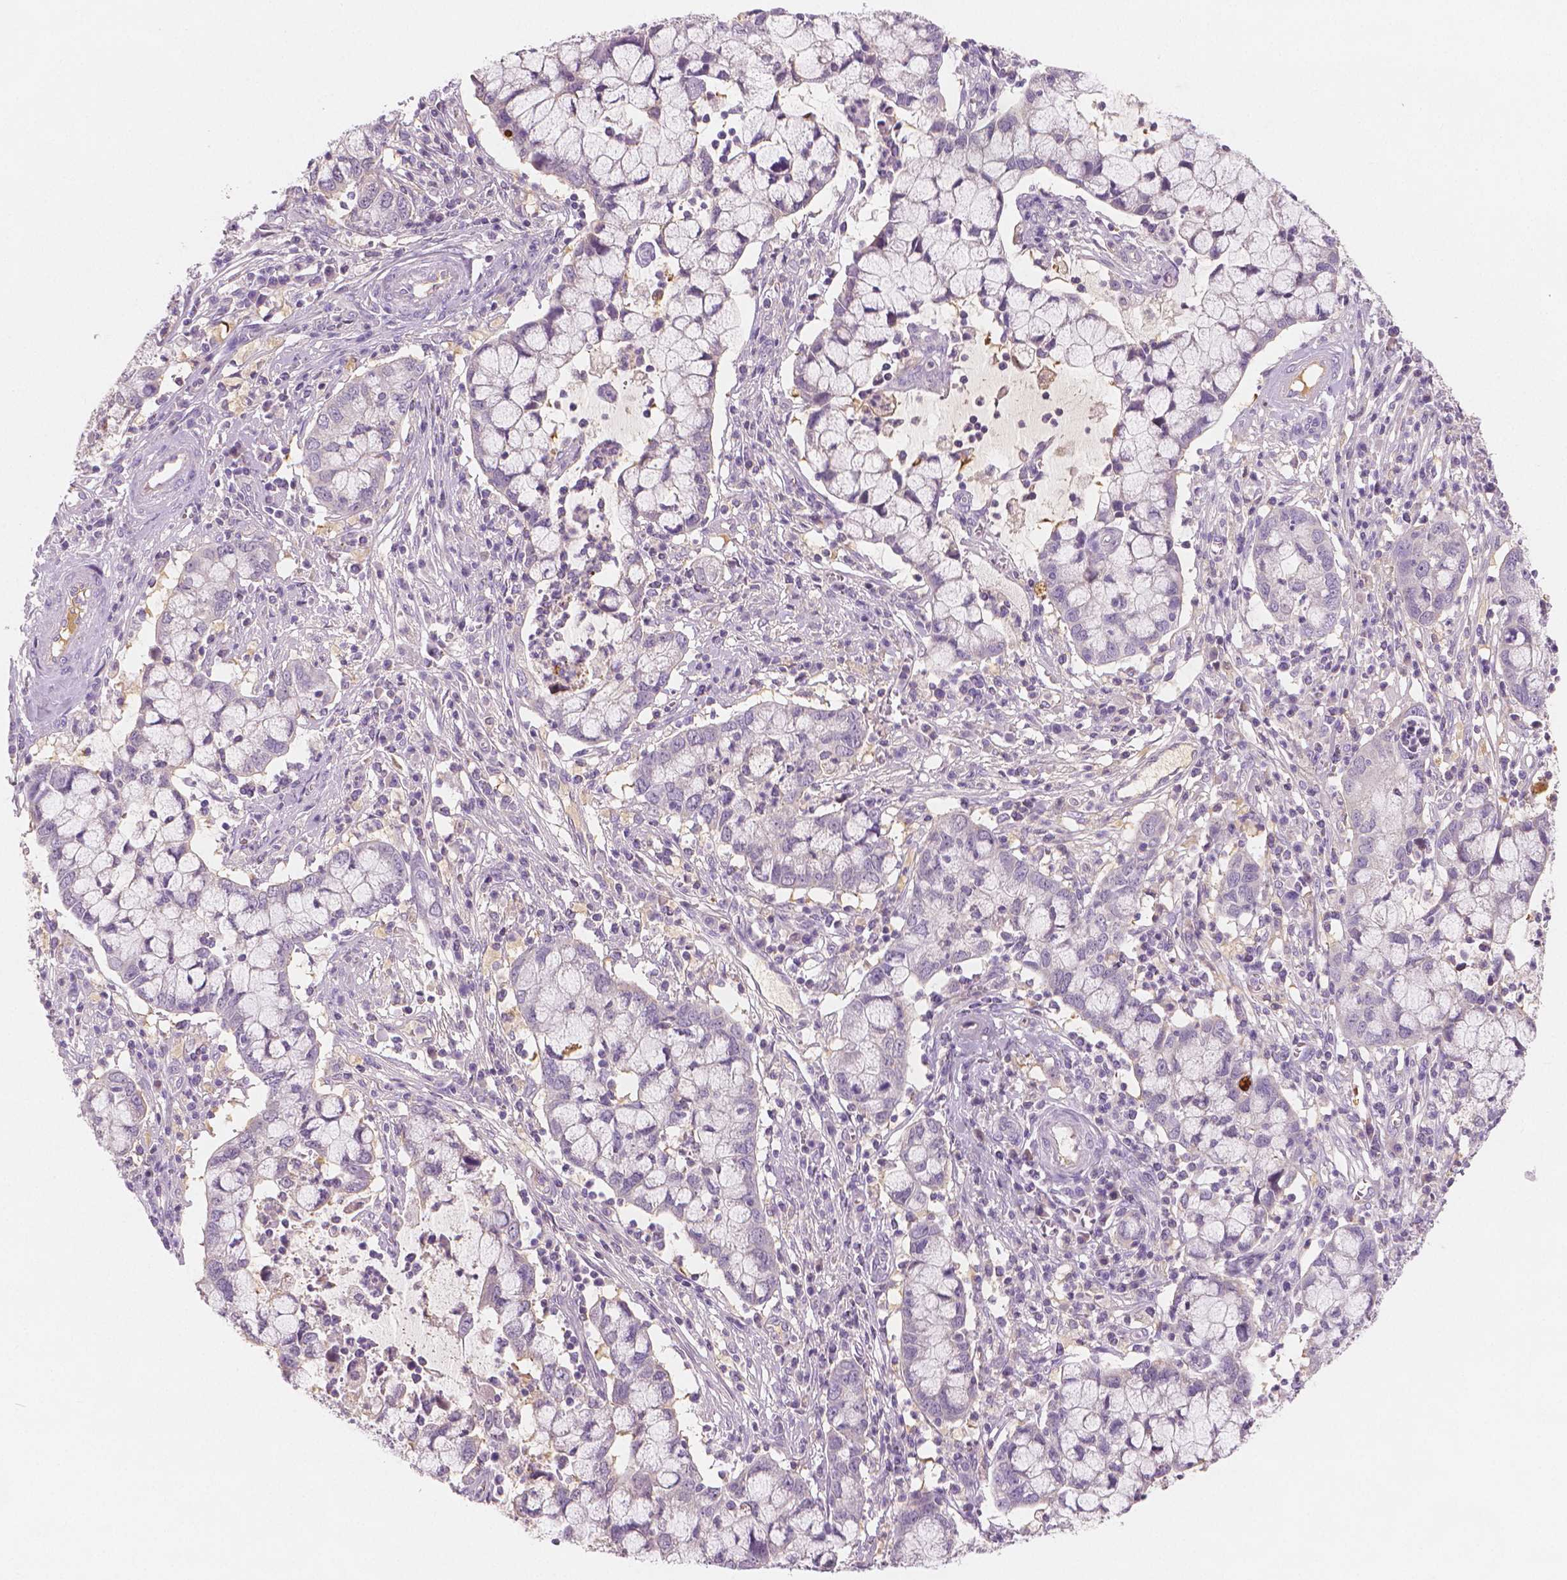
{"staining": {"intensity": "negative", "quantity": "none", "location": "none"}, "tissue": "cervical cancer", "cell_type": "Tumor cells", "image_type": "cancer", "snomed": [{"axis": "morphology", "description": "Adenocarcinoma, NOS"}, {"axis": "topography", "description": "Cervix"}], "caption": "Cervical cancer (adenocarcinoma) was stained to show a protein in brown. There is no significant expression in tumor cells.", "gene": "APOA4", "patient": {"sex": "female", "age": 40}}